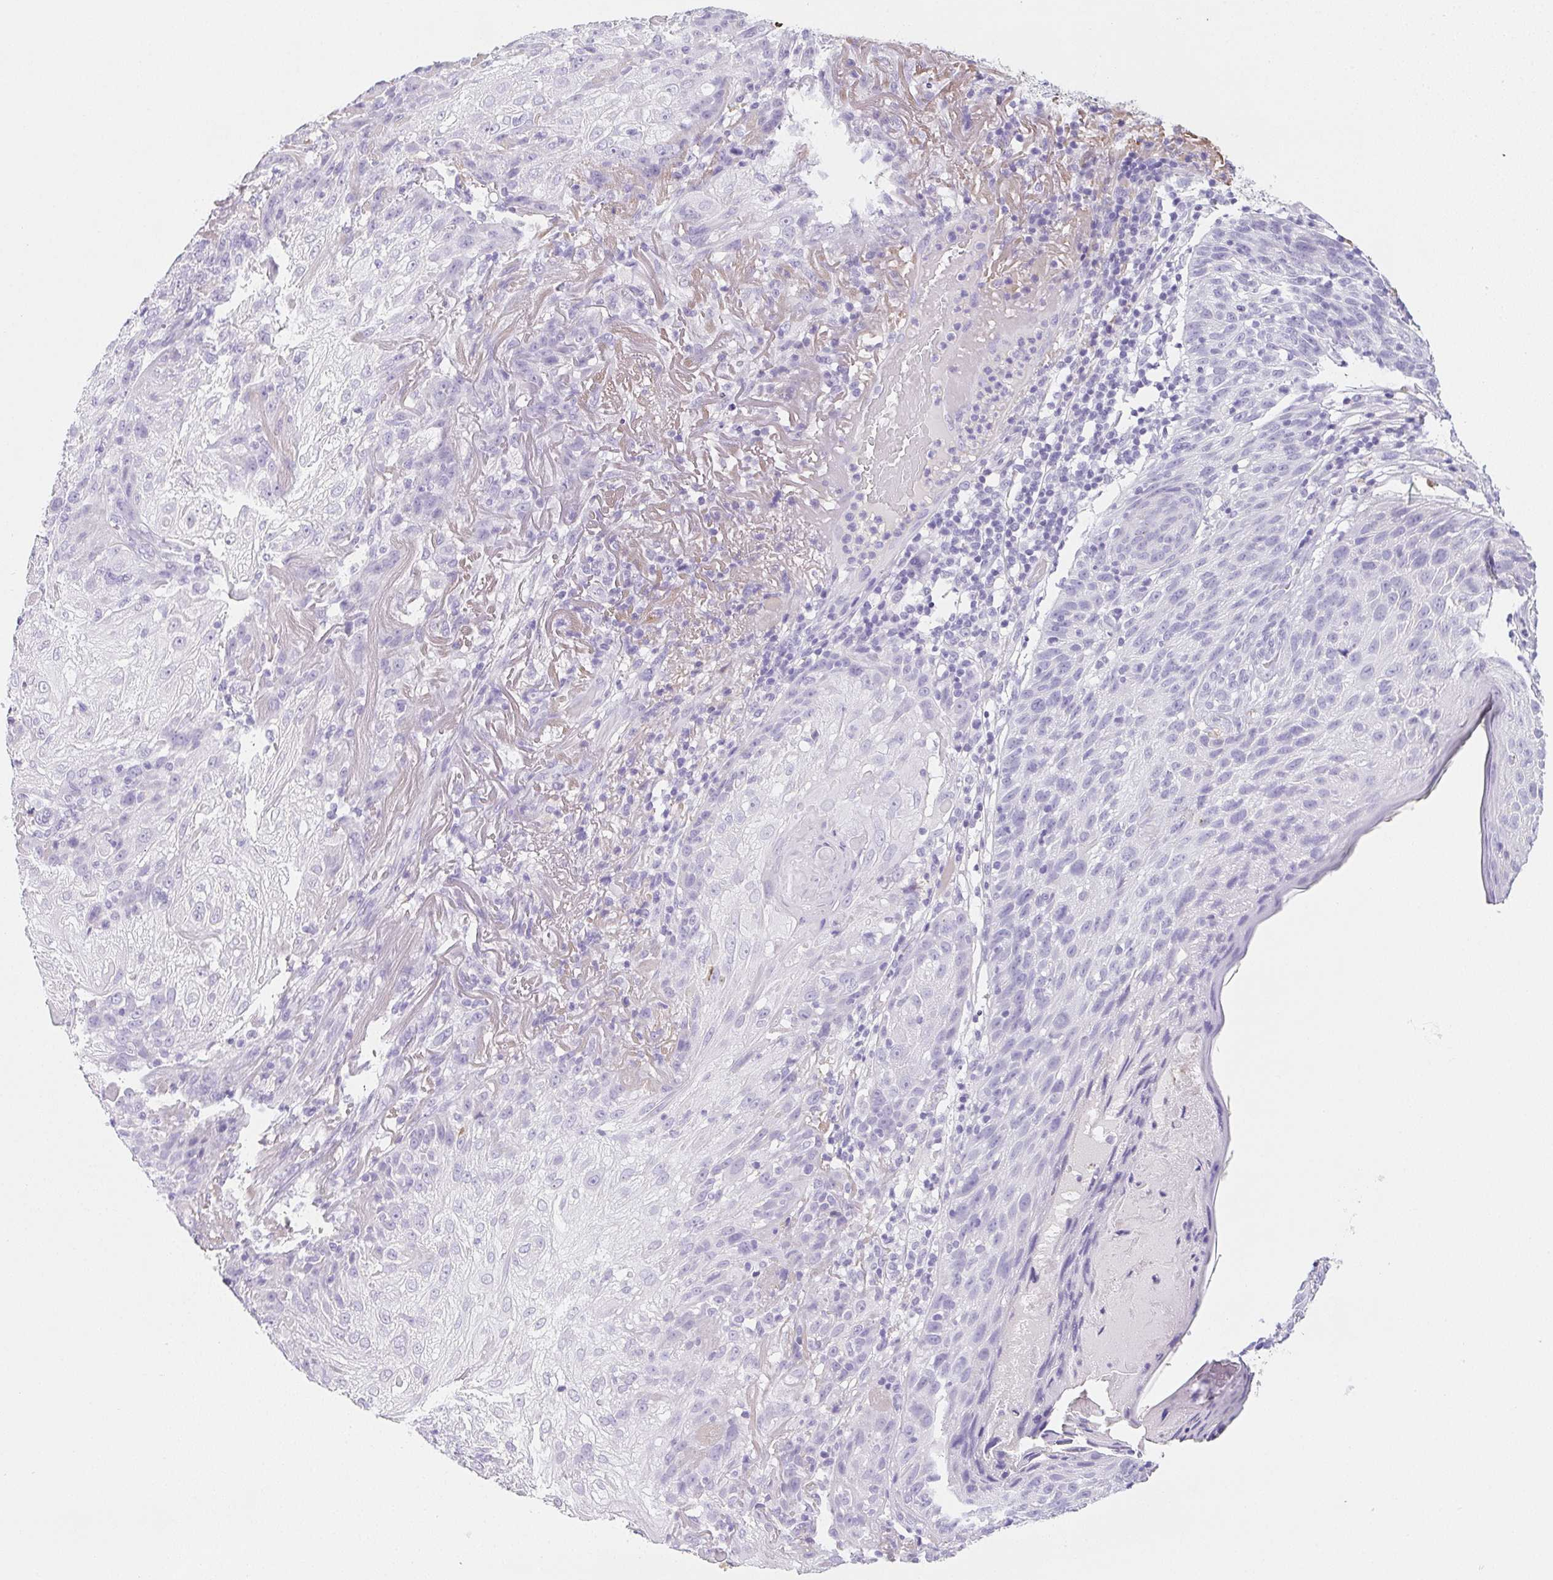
{"staining": {"intensity": "negative", "quantity": "none", "location": "none"}, "tissue": "skin cancer", "cell_type": "Tumor cells", "image_type": "cancer", "snomed": [{"axis": "morphology", "description": "Normal tissue, NOS"}, {"axis": "morphology", "description": "Squamous cell carcinoma, NOS"}, {"axis": "topography", "description": "Skin"}], "caption": "This is an immunohistochemistry (IHC) histopathology image of human squamous cell carcinoma (skin). There is no staining in tumor cells.", "gene": "VTN", "patient": {"sex": "female", "age": 83}}